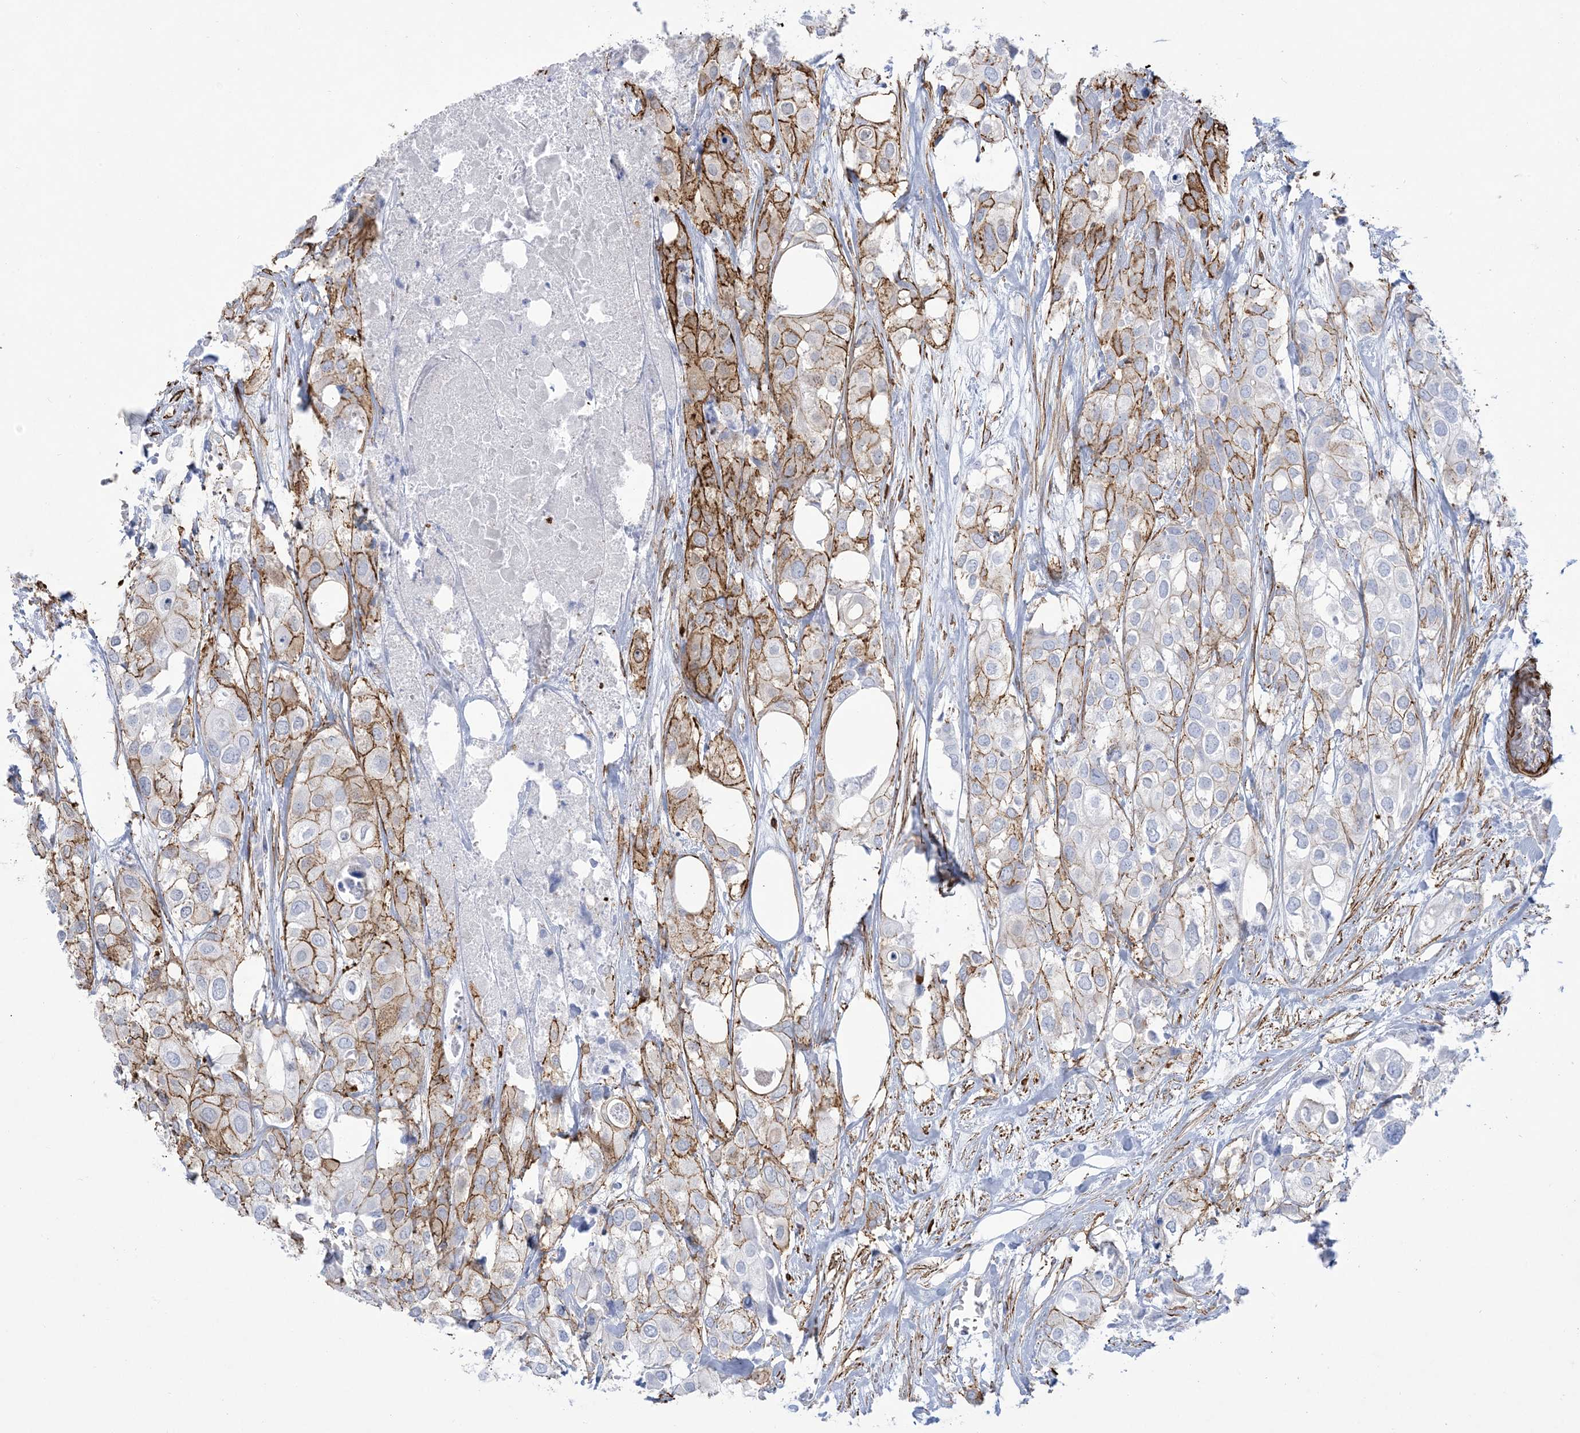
{"staining": {"intensity": "strong", "quantity": "25%-75%", "location": "cytoplasmic/membranous"}, "tissue": "urothelial cancer", "cell_type": "Tumor cells", "image_type": "cancer", "snomed": [{"axis": "morphology", "description": "Urothelial carcinoma, High grade"}, {"axis": "topography", "description": "Urinary bladder"}], "caption": "Urothelial cancer was stained to show a protein in brown. There is high levels of strong cytoplasmic/membranous positivity in approximately 25%-75% of tumor cells.", "gene": "B3GNT7", "patient": {"sex": "male", "age": 64}}